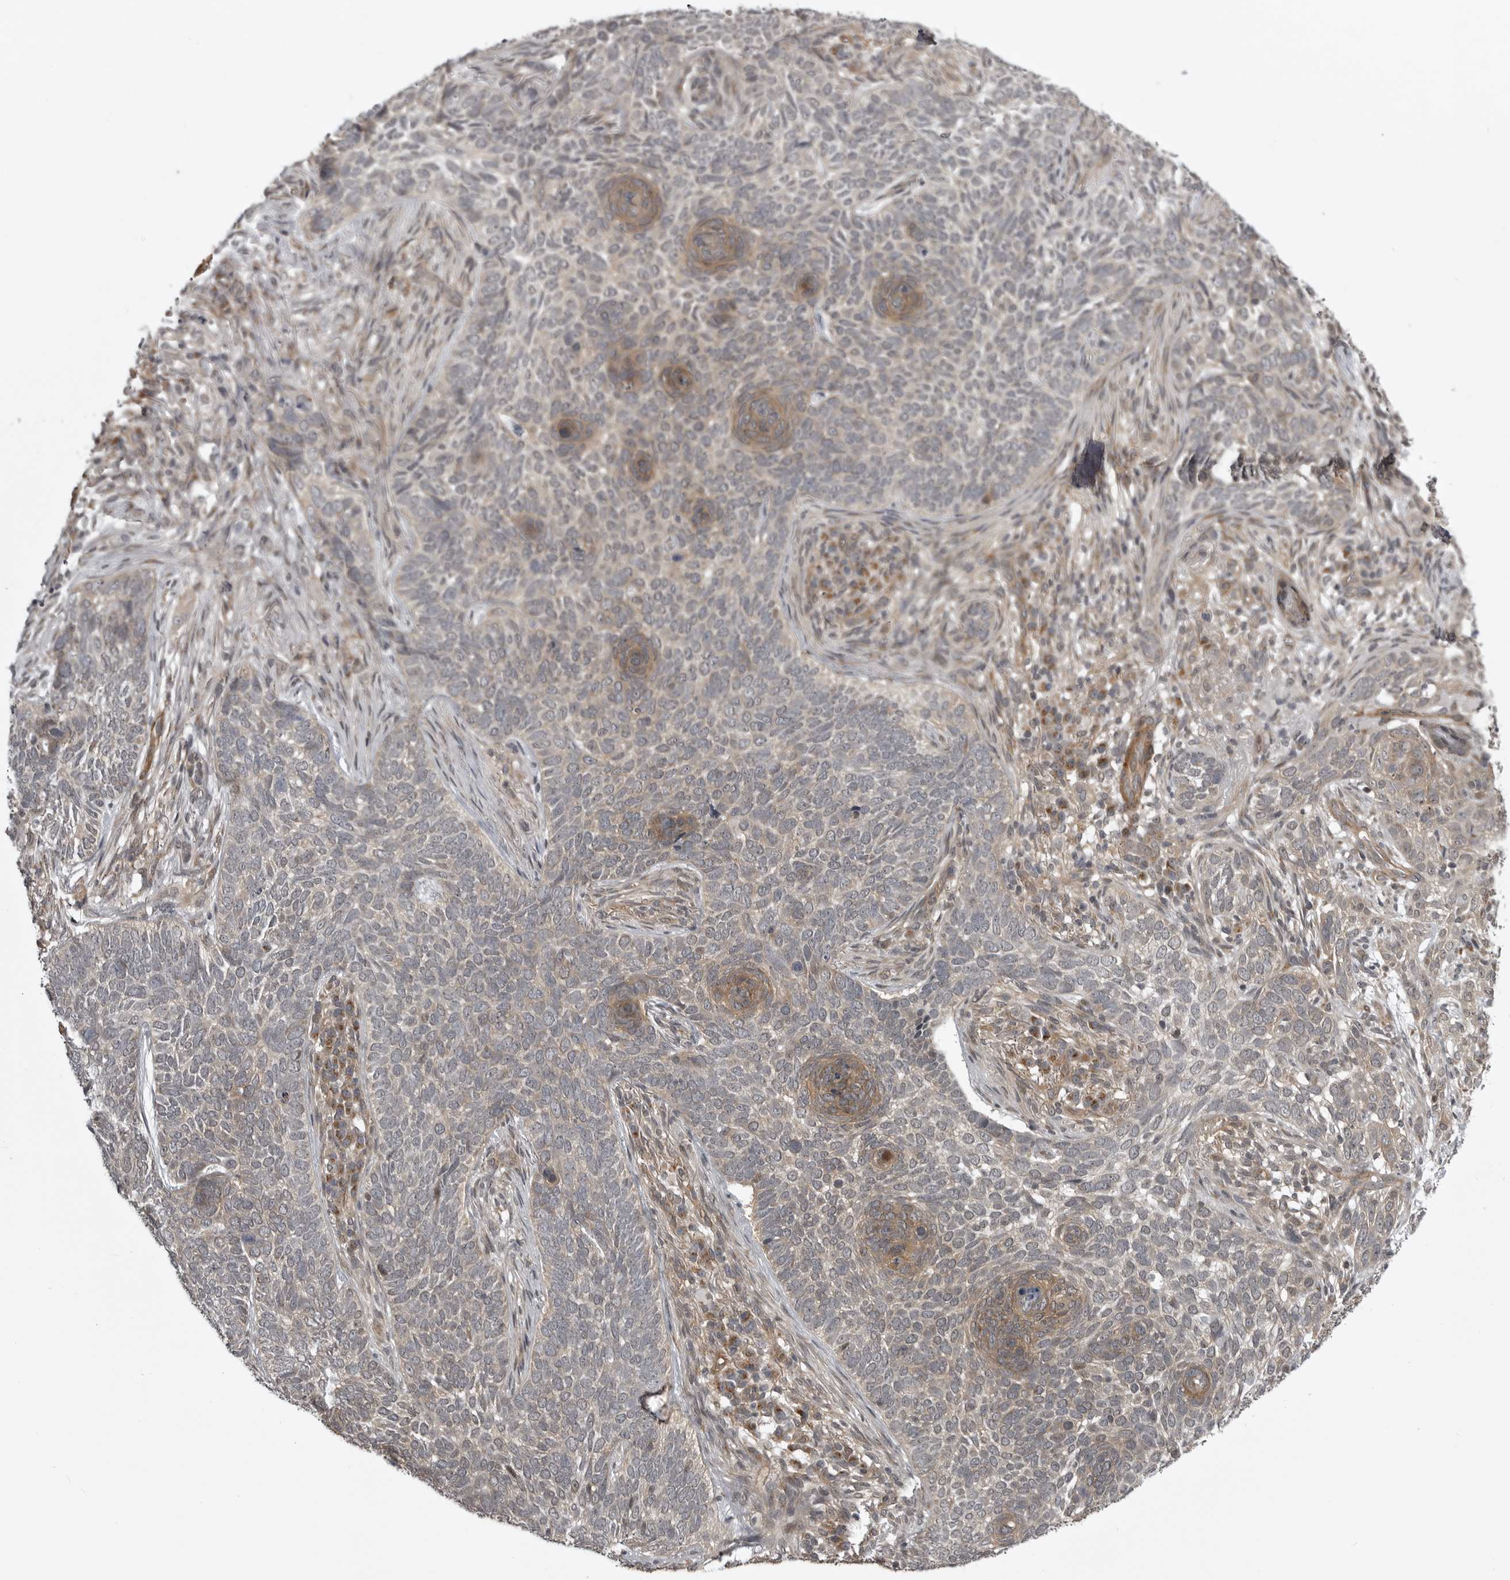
{"staining": {"intensity": "moderate", "quantity": "<25%", "location": "cytoplasmic/membranous"}, "tissue": "skin cancer", "cell_type": "Tumor cells", "image_type": "cancer", "snomed": [{"axis": "morphology", "description": "Basal cell carcinoma"}, {"axis": "topography", "description": "Skin"}], "caption": "Immunohistochemical staining of human skin cancer exhibits low levels of moderate cytoplasmic/membranous staining in about <25% of tumor cells.", "gene": "SNX16", "patient": {"sex": "female", "age": 64}}